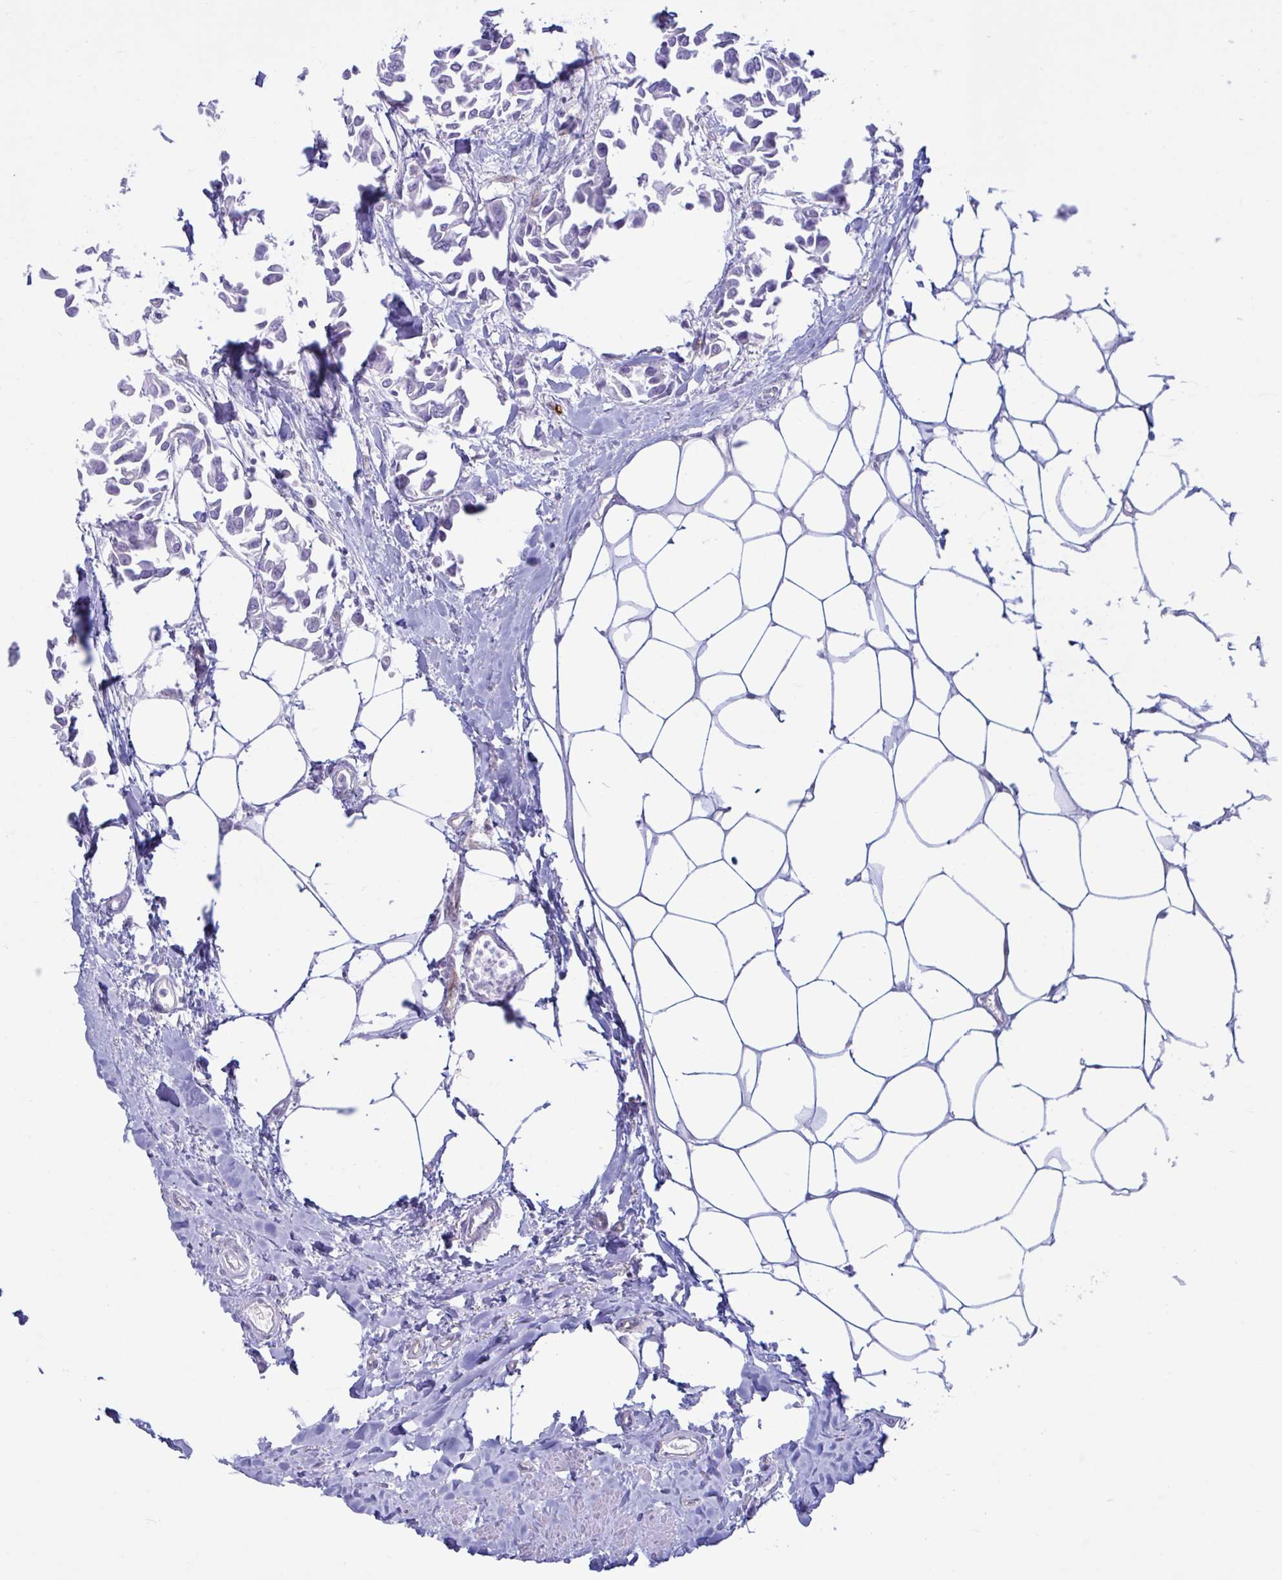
{"staining": {"intensity": "negative", "quantity": "none", "location": "none"}, "tissue": "breast cancer", "cell_type": "Tumor cells", "image_type": "cancer", "snomed": [{"axis": "morphology", "description": "Duct carcinoma"}, {"axis": "topography", "description": "Breast"}], "caption": "An image of human infiltrating ductal carcinoma (breast) is negative for staining in tumor cells. (DAB (3,3'-diaminobenzidine) immunohistochemistry with hematoxylin counter stain).", "gene": "PRRT4", "patient": {"sex": "female", "age": 54}}